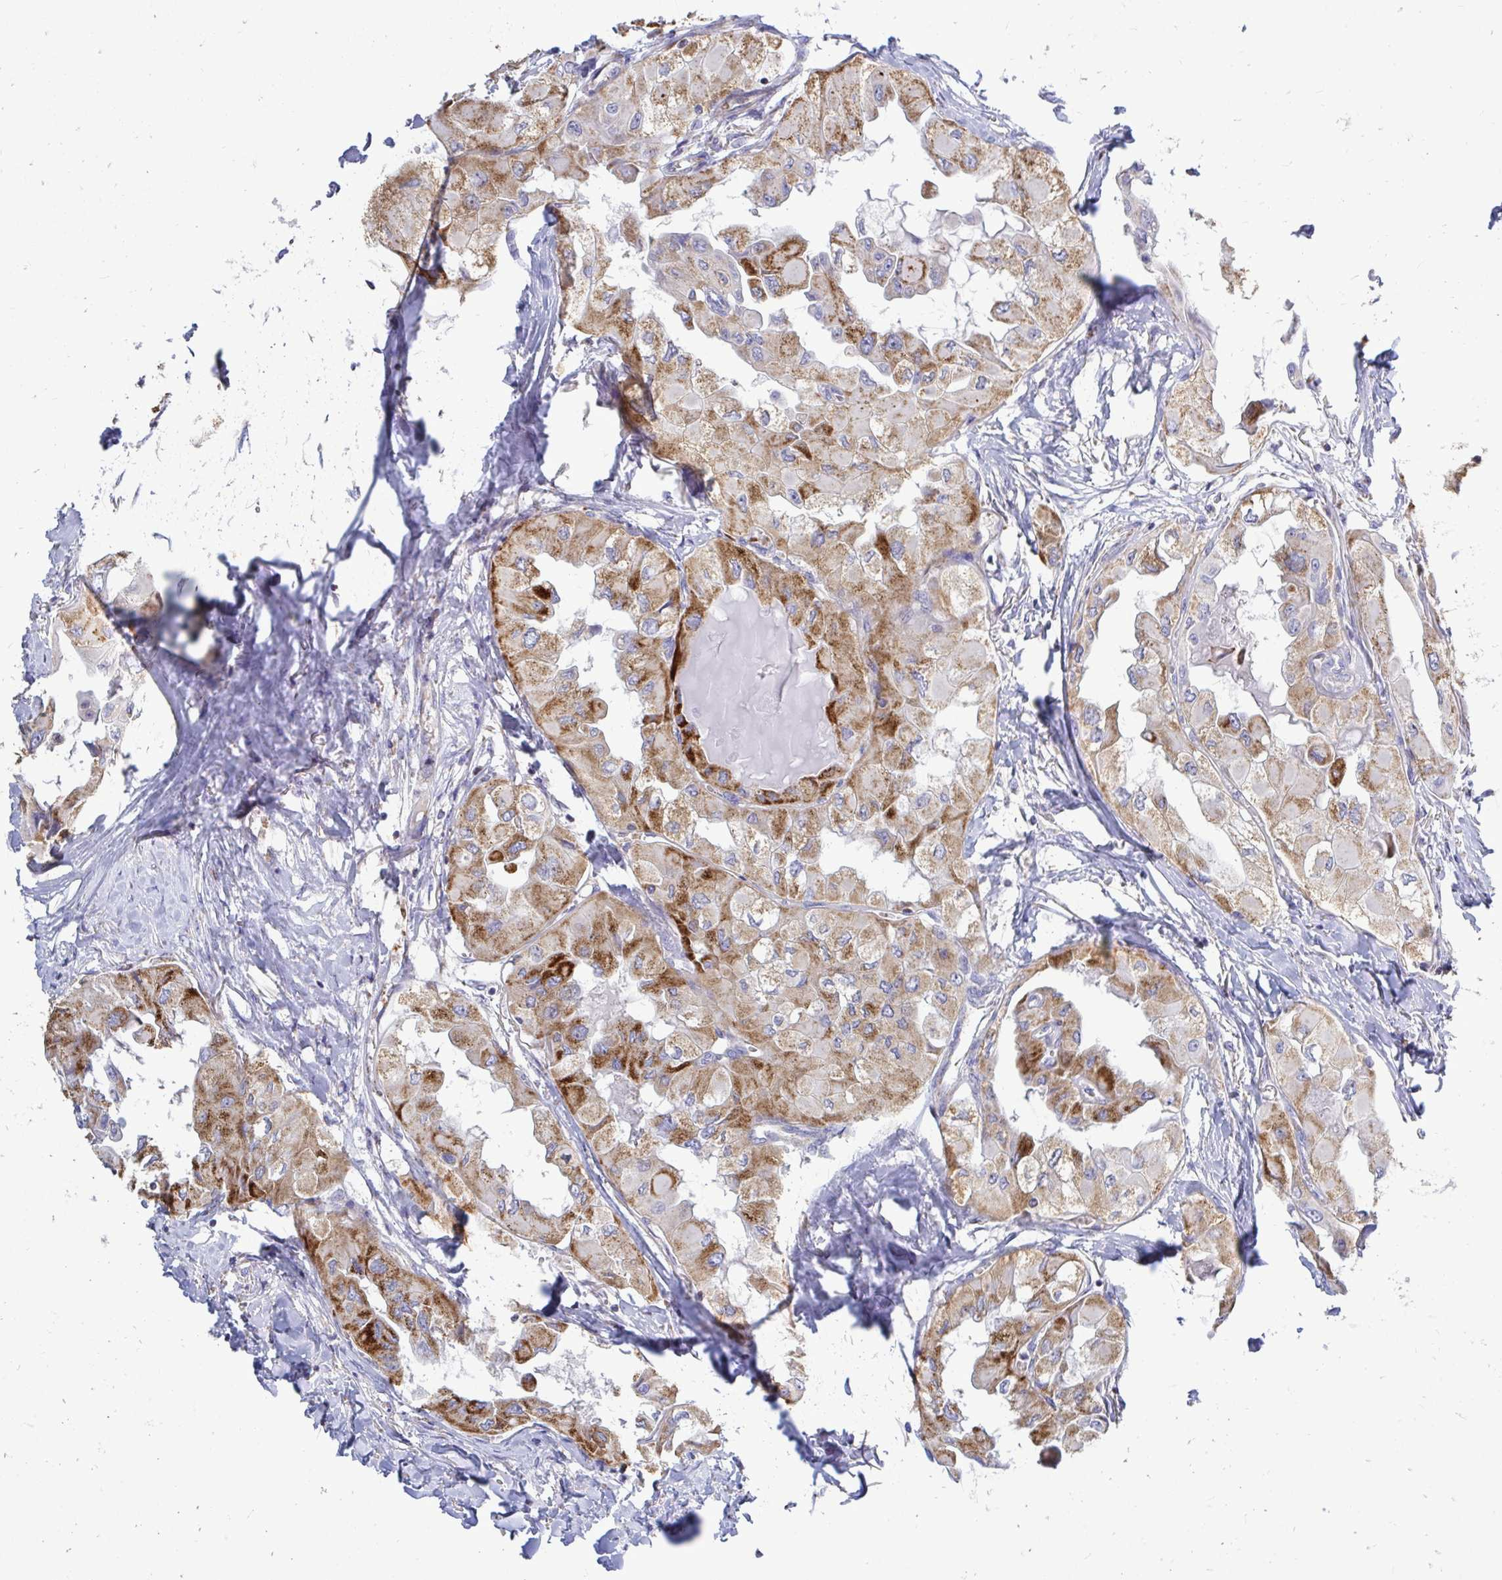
{"staining": {"intensity": "strong", "quantity": ">75%", "location": "cytoplasmic/membranous"}, "tissue": "thyroid cancer", "cell_type": "Tumor cells", "image_type": "cancer", "snomed": [{"axis": "morphology", "description": "Normal tissue, NOS"}, {"axis": "morphology", "description": "Papillary adenocarcinoma, NOS"}, {"axis": "topography", "description": "Thyroid gland"}], "caption": "Immunohistochemistry (IHC) staining of thyroid cancer, which displays high levels of strong cytoplasmic/membranous staining in approximately >75% of tumor cells indicating strong cytoplasmic/membranous protein positivity. The staining was performed using DAB (brown) for protein detection and nuclei were counterstained in hematoxylin (blue).", "gene": "OR10R2", "patient": {"sex": "female", "age": 59}}